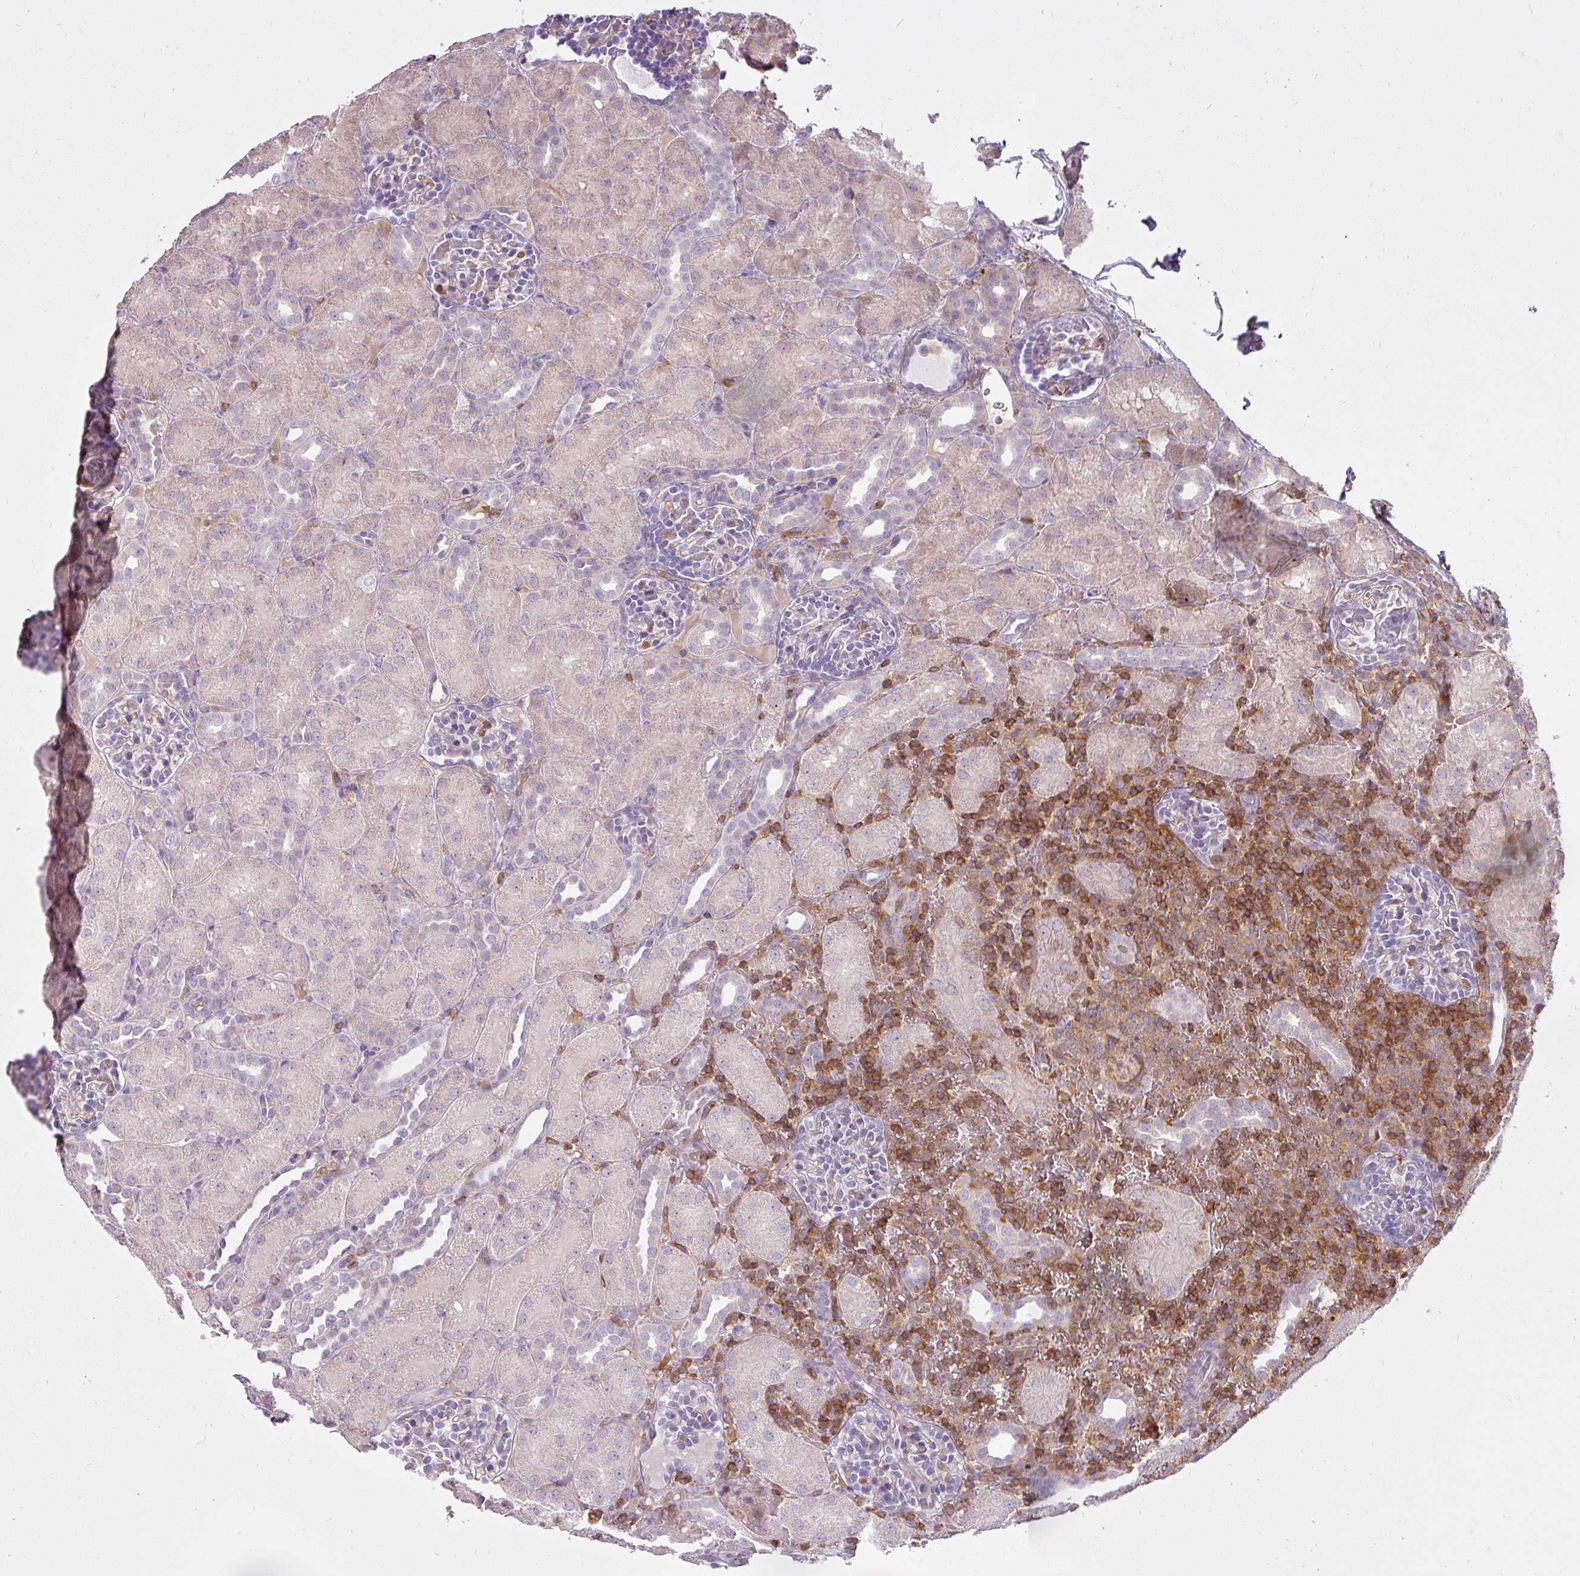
{"staining": {"intensity": "negative", "quantity": "none", "location": "none"}, "tissue": "kidney", "cell_type": "Cells in glomeruli", "image_type": "normal", "snomed": [{"axis": "morphology", "description": "Normal tissue, NOS"}, {"axis": "topography", "description": "Kidney"}], "caption": "High power microscopy histopathology image of an immunohistochemistry (IHC) histopathology image of normal kidney, revealing no significant staining in cells in glomeruli.", "gene": "STK4", "patient": {"sex": "male", "age": 1}}